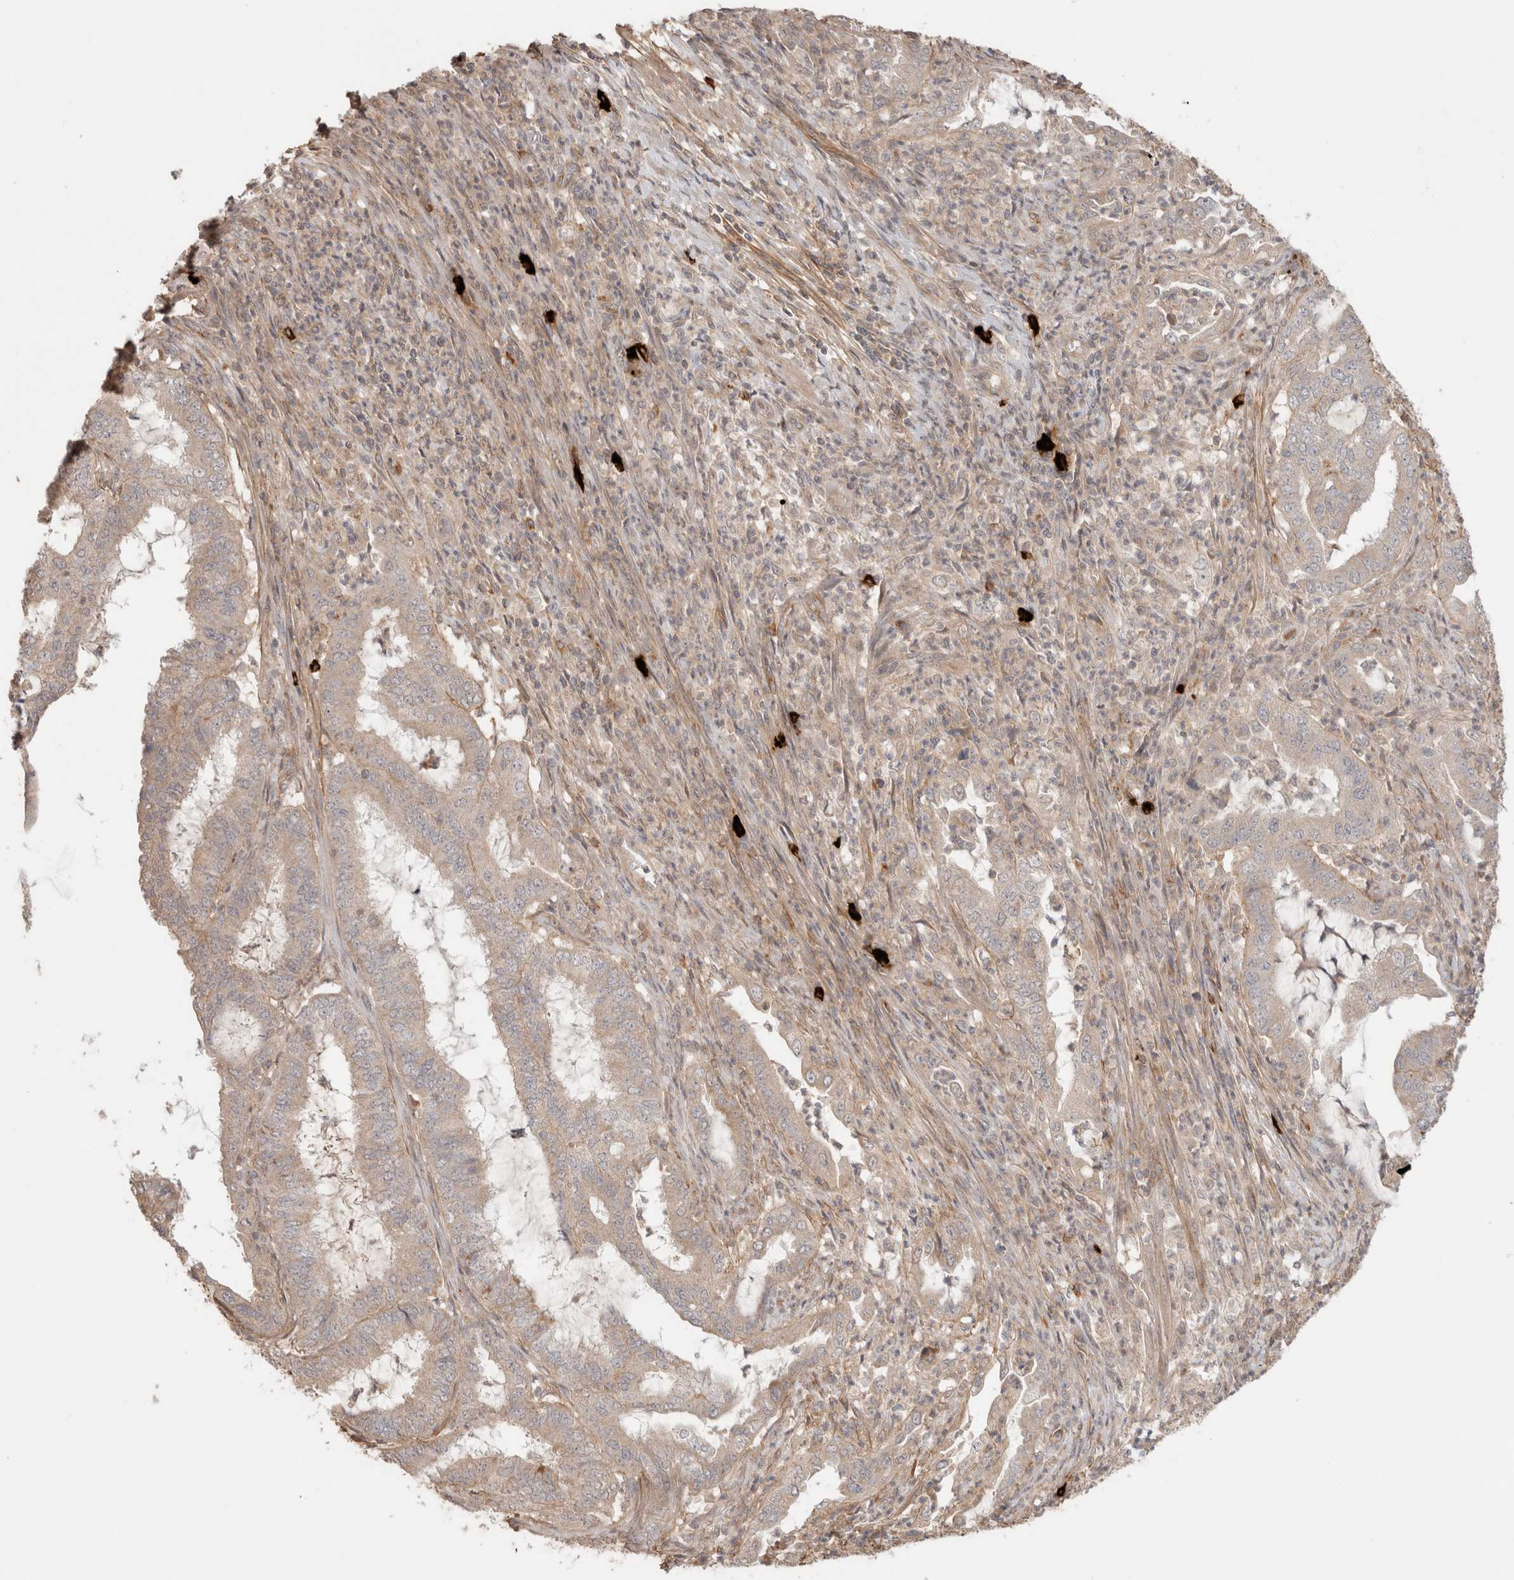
{"staining": {"intensity": "negative", "quantity": "none", "location": "none"}, "tissue": "endometrial cancer", "cell_type": "Tumor cells", "image_type": "cancer", "snomed": [{"axis": "morphology", "description": "Adenocarcinoma, NOS"}, {"axis": "topography", "description": "Endometrium"}], "caption": "A high-resolution image shows immunohistochemistry staining of endometrial adenocarcinoma, which shows no significant staining in tumor cells.", "gene": "HSPG2", "patient": {"sex": "female", "age": 49}}